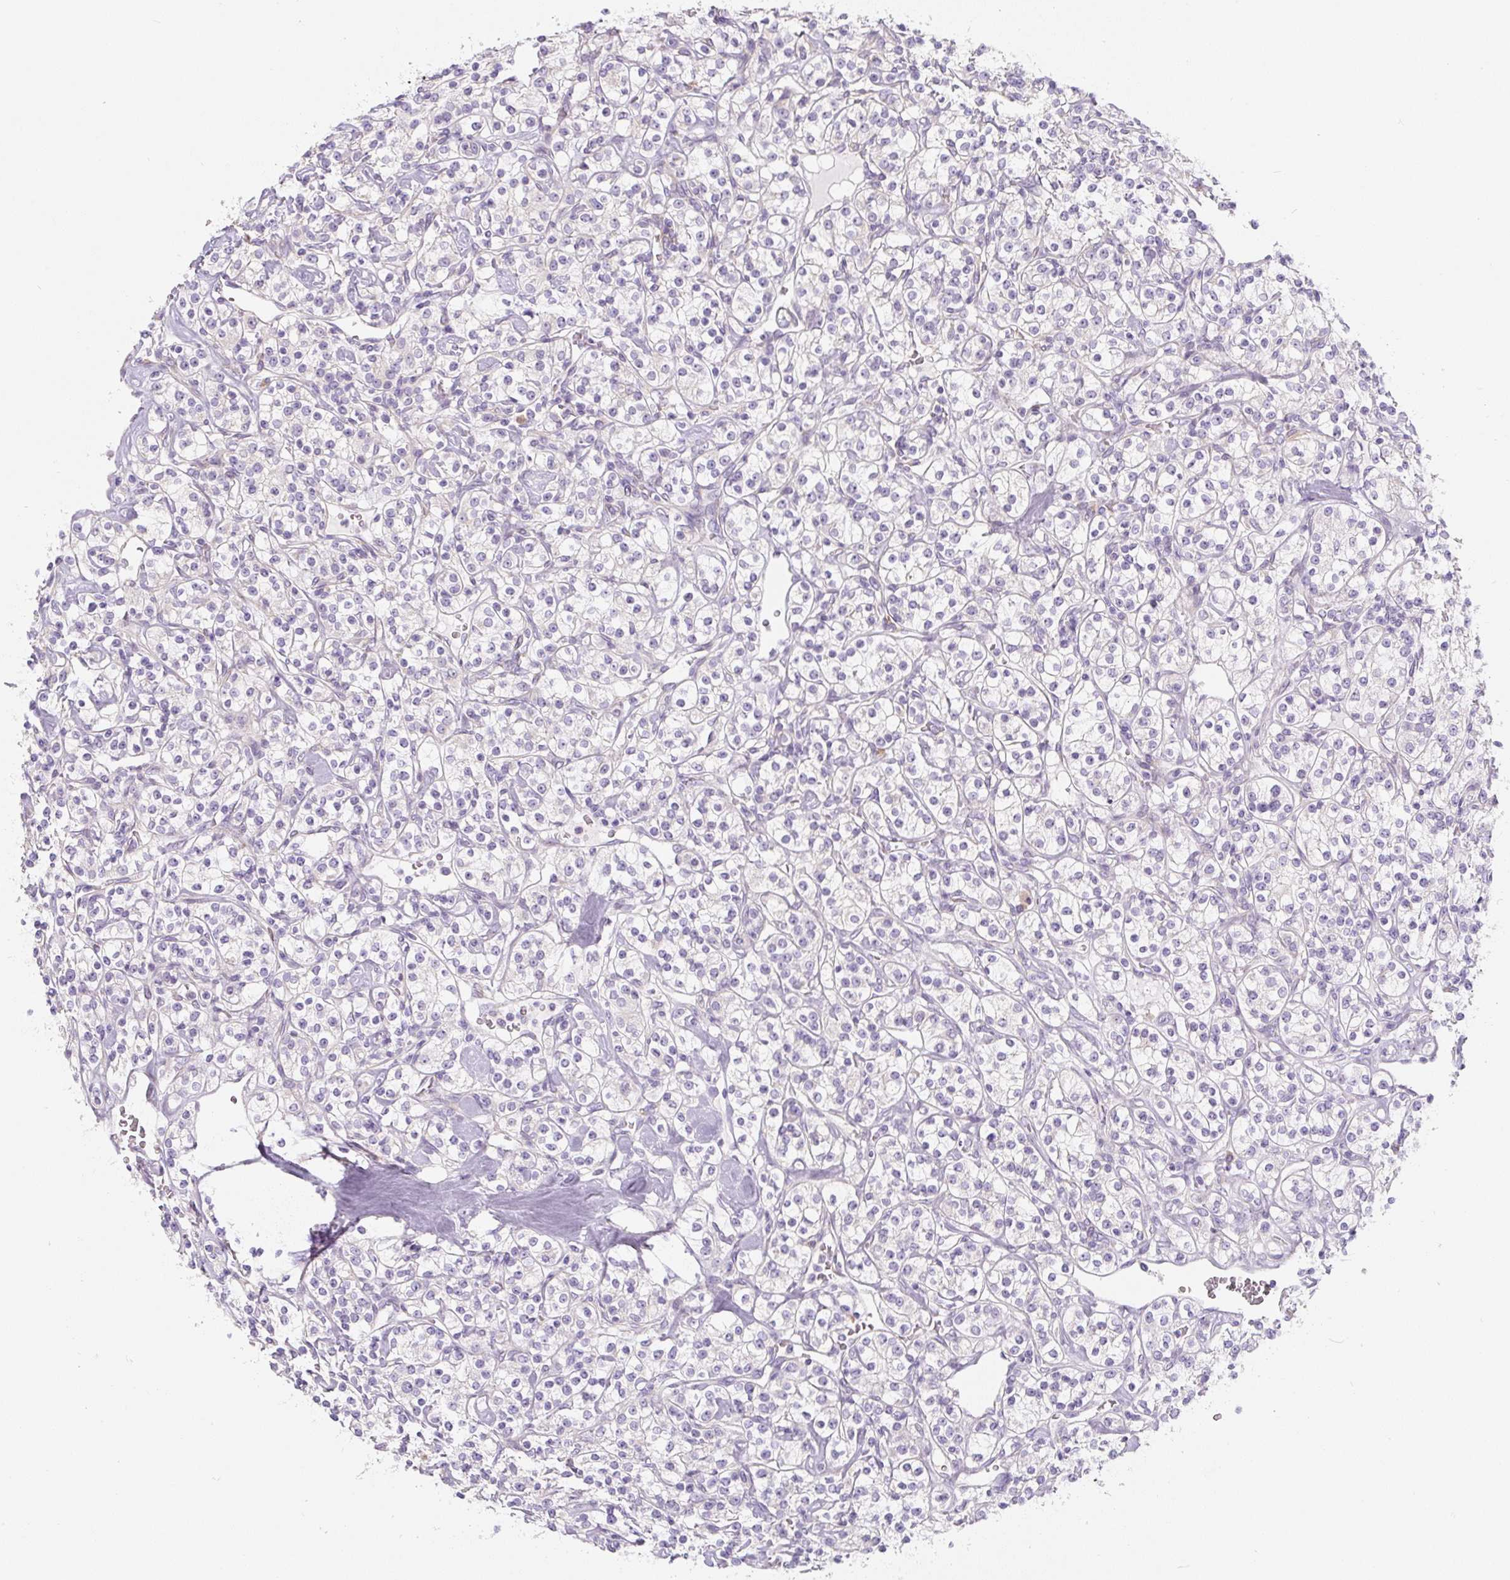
{"staining": {"intensity": "negative", "quantity": "none", "location": "none"}, "tissue": "renal cancer", "cell_type": "Tumor cells", "image_type": "cancer", "snomed": [{"axis": "morphology", "description": "Adenocarcinoma, NOS"}, {"axis": "topography", "description": "Kidney"}], "caption": "Protein analysis of renal cancer shows no significant staining in tumor cells. The staining was performed using DAB to visualize the protein expression in brown, while the nuclei were stained in blue with hematoxylin (Magnification: 20x).", "gene": "PWWP3B", "patient": {"sex": "male", "age": 77}}